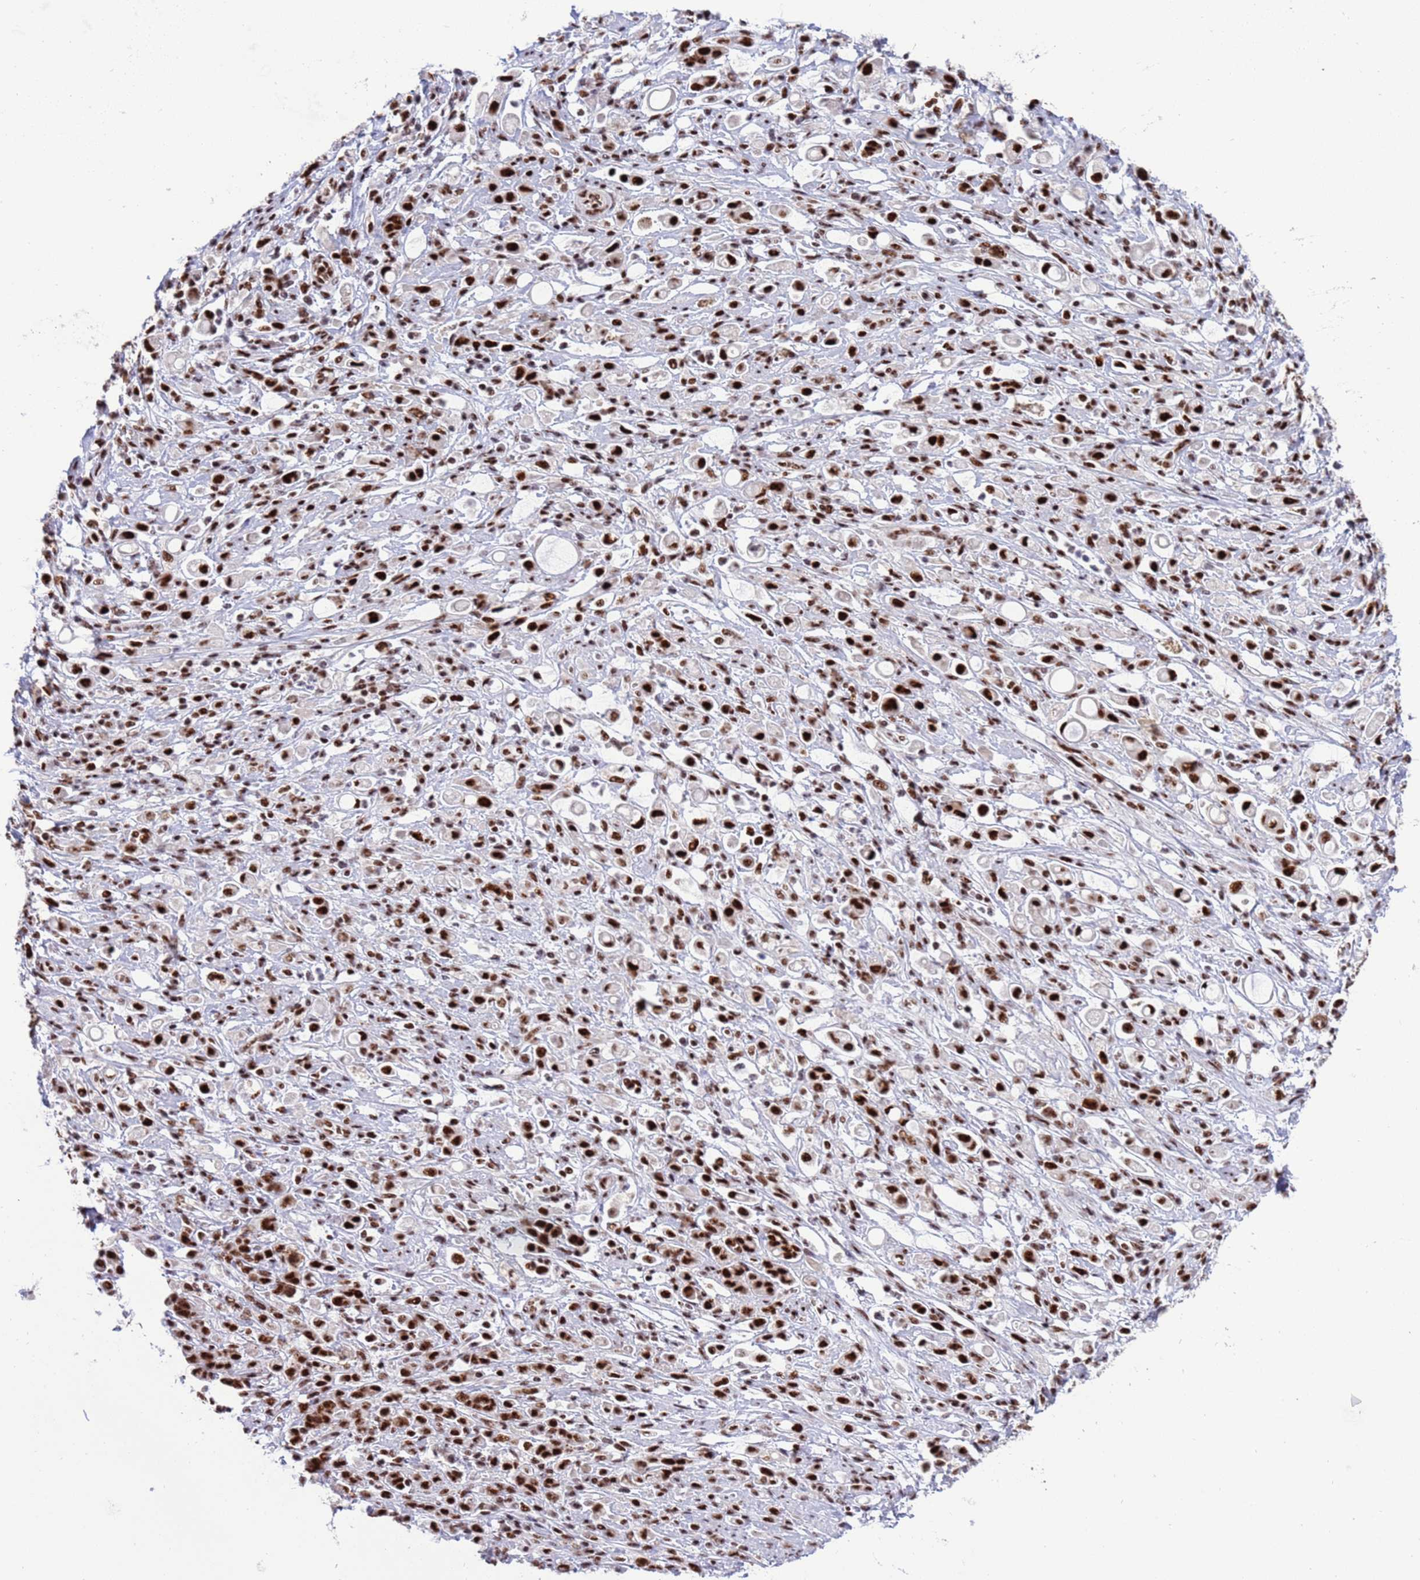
{"staining": {"intensity": "strong", "quantity": ">75%", "location": "nuclear"}, "tissue": "stomach cancer", "cell_type": "Tumor cells", "image_type": "cancer", "snomed": [{"axis": "morphology", "description": "Adenocarcinoma, NOS"}, {"axis": "topography", "description": "Stomach"}], "caption": "About >75% of tumor cells in adenocarcinoma (stomach) show strong nuclear protein positivity as visualized by brown immunohistochemical staining.", "gene": "THOC2", "patient": {"sex": "female", "age": 60}}